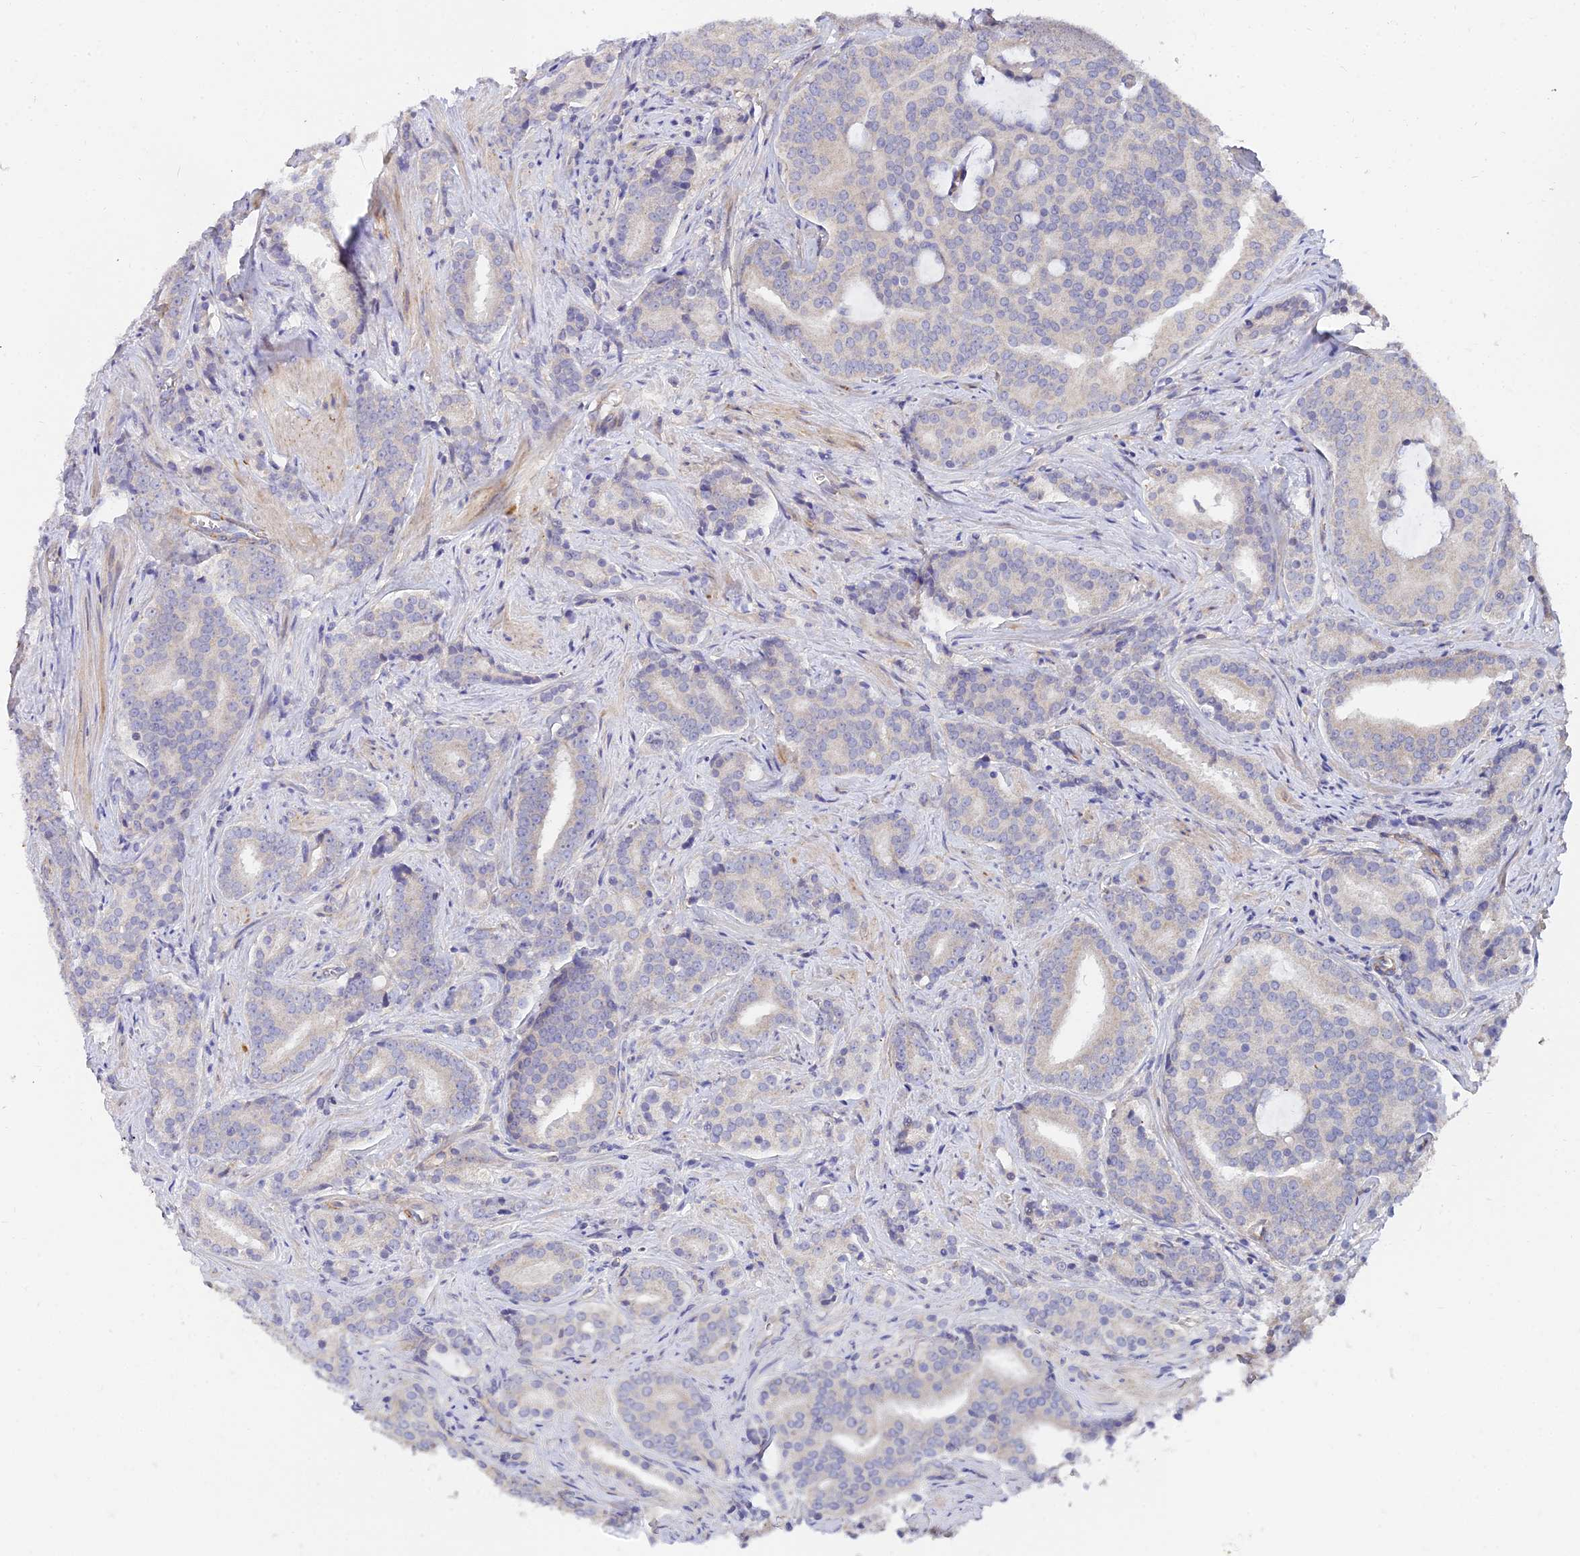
{"staining": {"intensity": "negative", "quantity": "none", "location": "none"}, "tissue": "prostate cancer", "cell_type": "Tumor cells", "image_type": "cancer", "snomed": [{"axis": "morphology", "description": "Adenocarcinoma, High grade"}, {"axis": "topography", "description": "Prostate"}], "caption": "Immunohistochemical staining of human adenocarcinoma (high-grade) (prostate) exhibits no significant expression in tumor cells.", "gene": "ARL8B", "patient": {"sex": "male", "age": 55}}